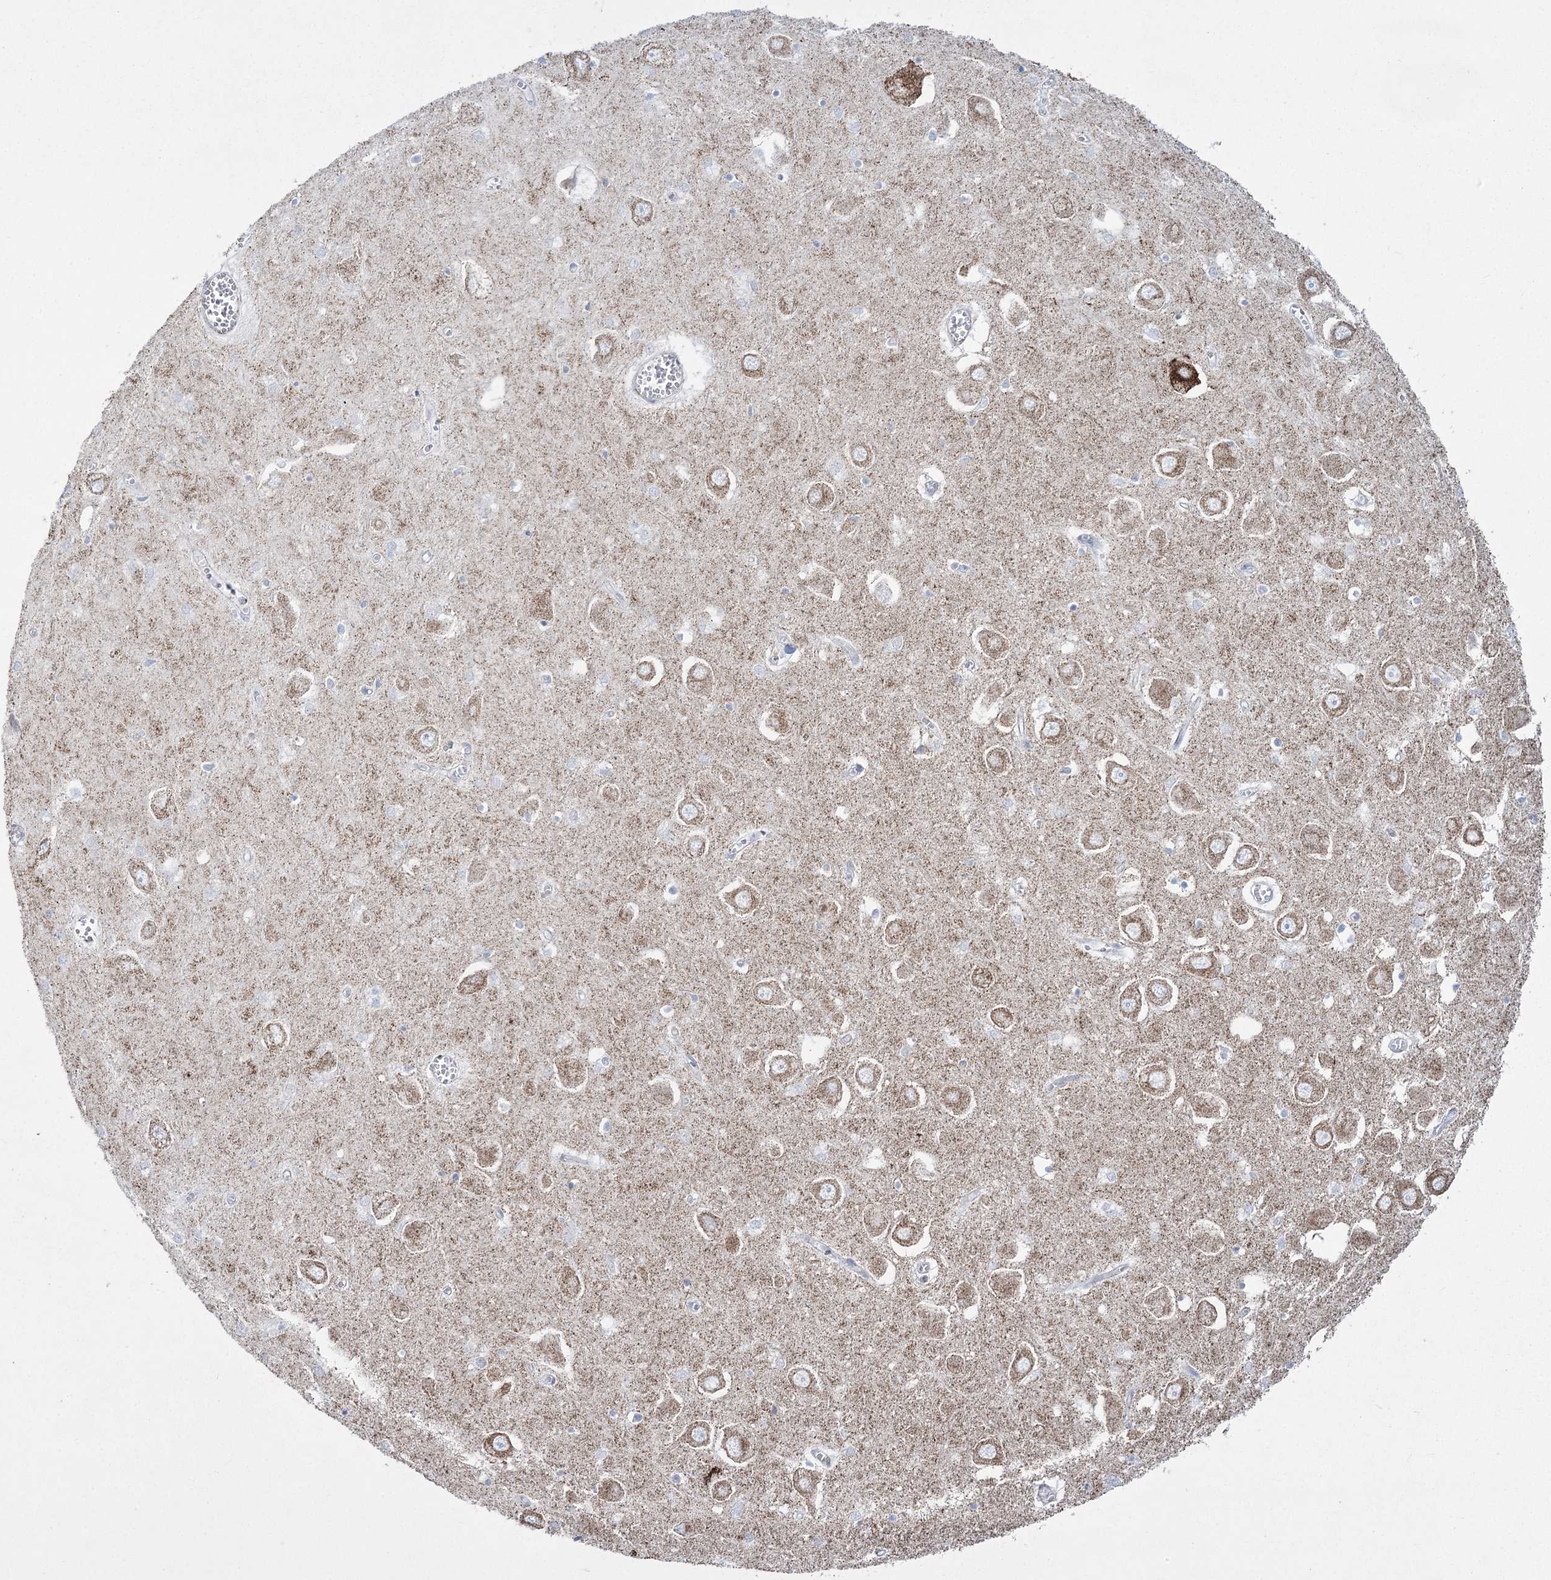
{"staining": {"intensity": "moderate", "quantity": "25%-75%", "location": "cytoplasmic/membranous"}, "tissue": "hippocampus", "cell_type": "Glial cells", "image_type": "normal", "snomed": [{"axis": "morphology", "description": "Normal tissue, NOS"}, {"axis": "topography", "description": "Hippocampus"}], "caption": "Immunohistochemistry (IHC) photomicrograph of unremarkable hippocampus stained for a protein (brown), which exhibits medium levels of moderate cytoplasmic/membranous expression in approximately 25%-75% of glial cells.", "gene": "PDHB", "patient": {"sex": "male", "age": 70}}